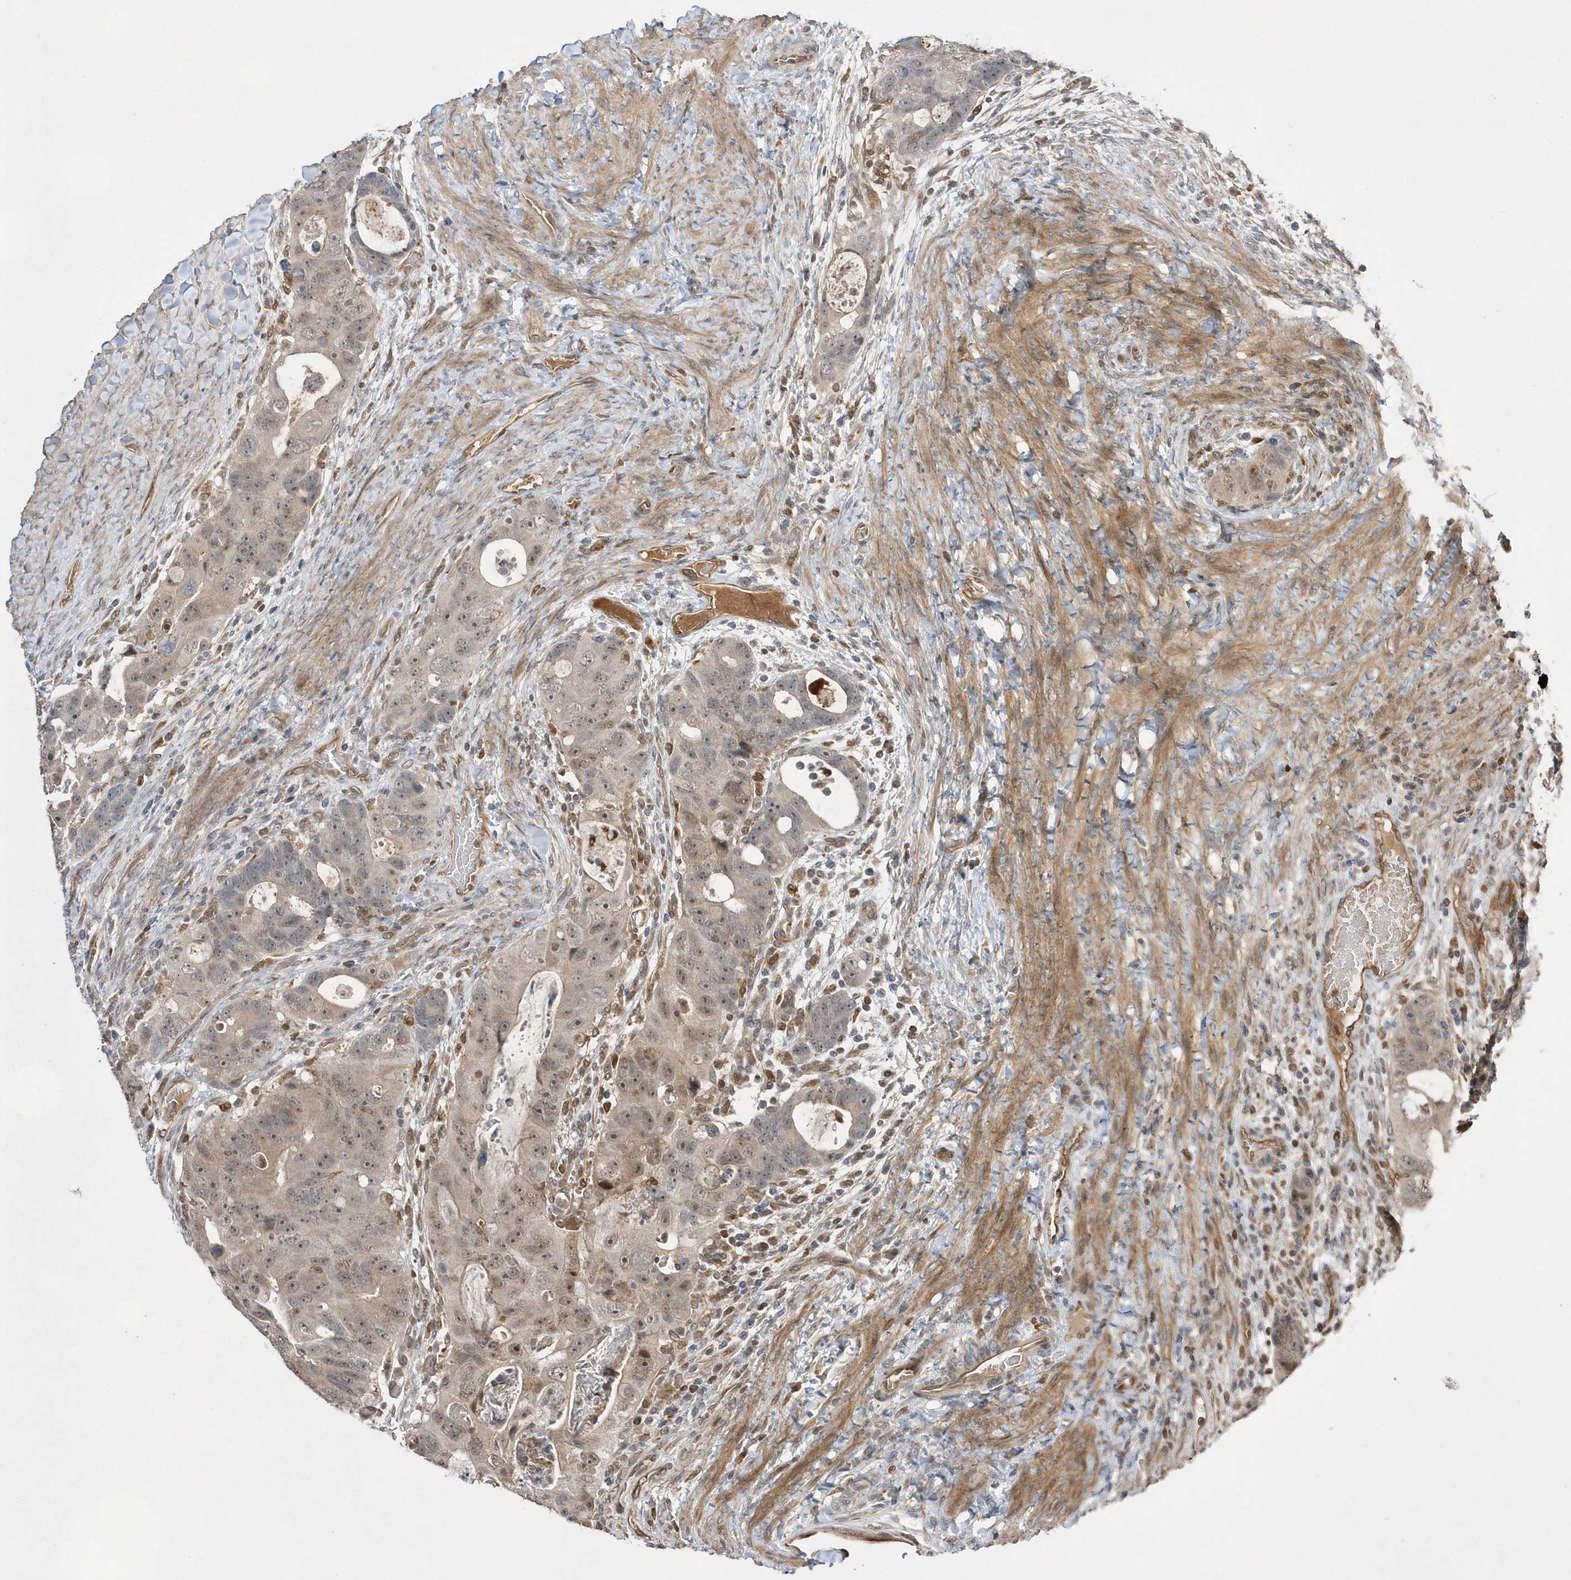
{"staining": {"intensity": "weak", "quantity": "25%-75%", "location": "nuclear"}, "tissue": "colorectal cancer", "cell_type": "Tumor cells", "image_type": "cancer", "snomed": [{"axis": "morphology", "description": "Adenocarcinoma, NOS"}, {"axis": "topography", "description": "Rectum"}], "caption": "Weak nuclear staining for a protein is identified in approximately 25%-75% of tumor cells of colorectal adenocarcinoma using immunohistochemistry.", "gene": "TMEM132B", "patient": {"sex": "male", "age": 59}}